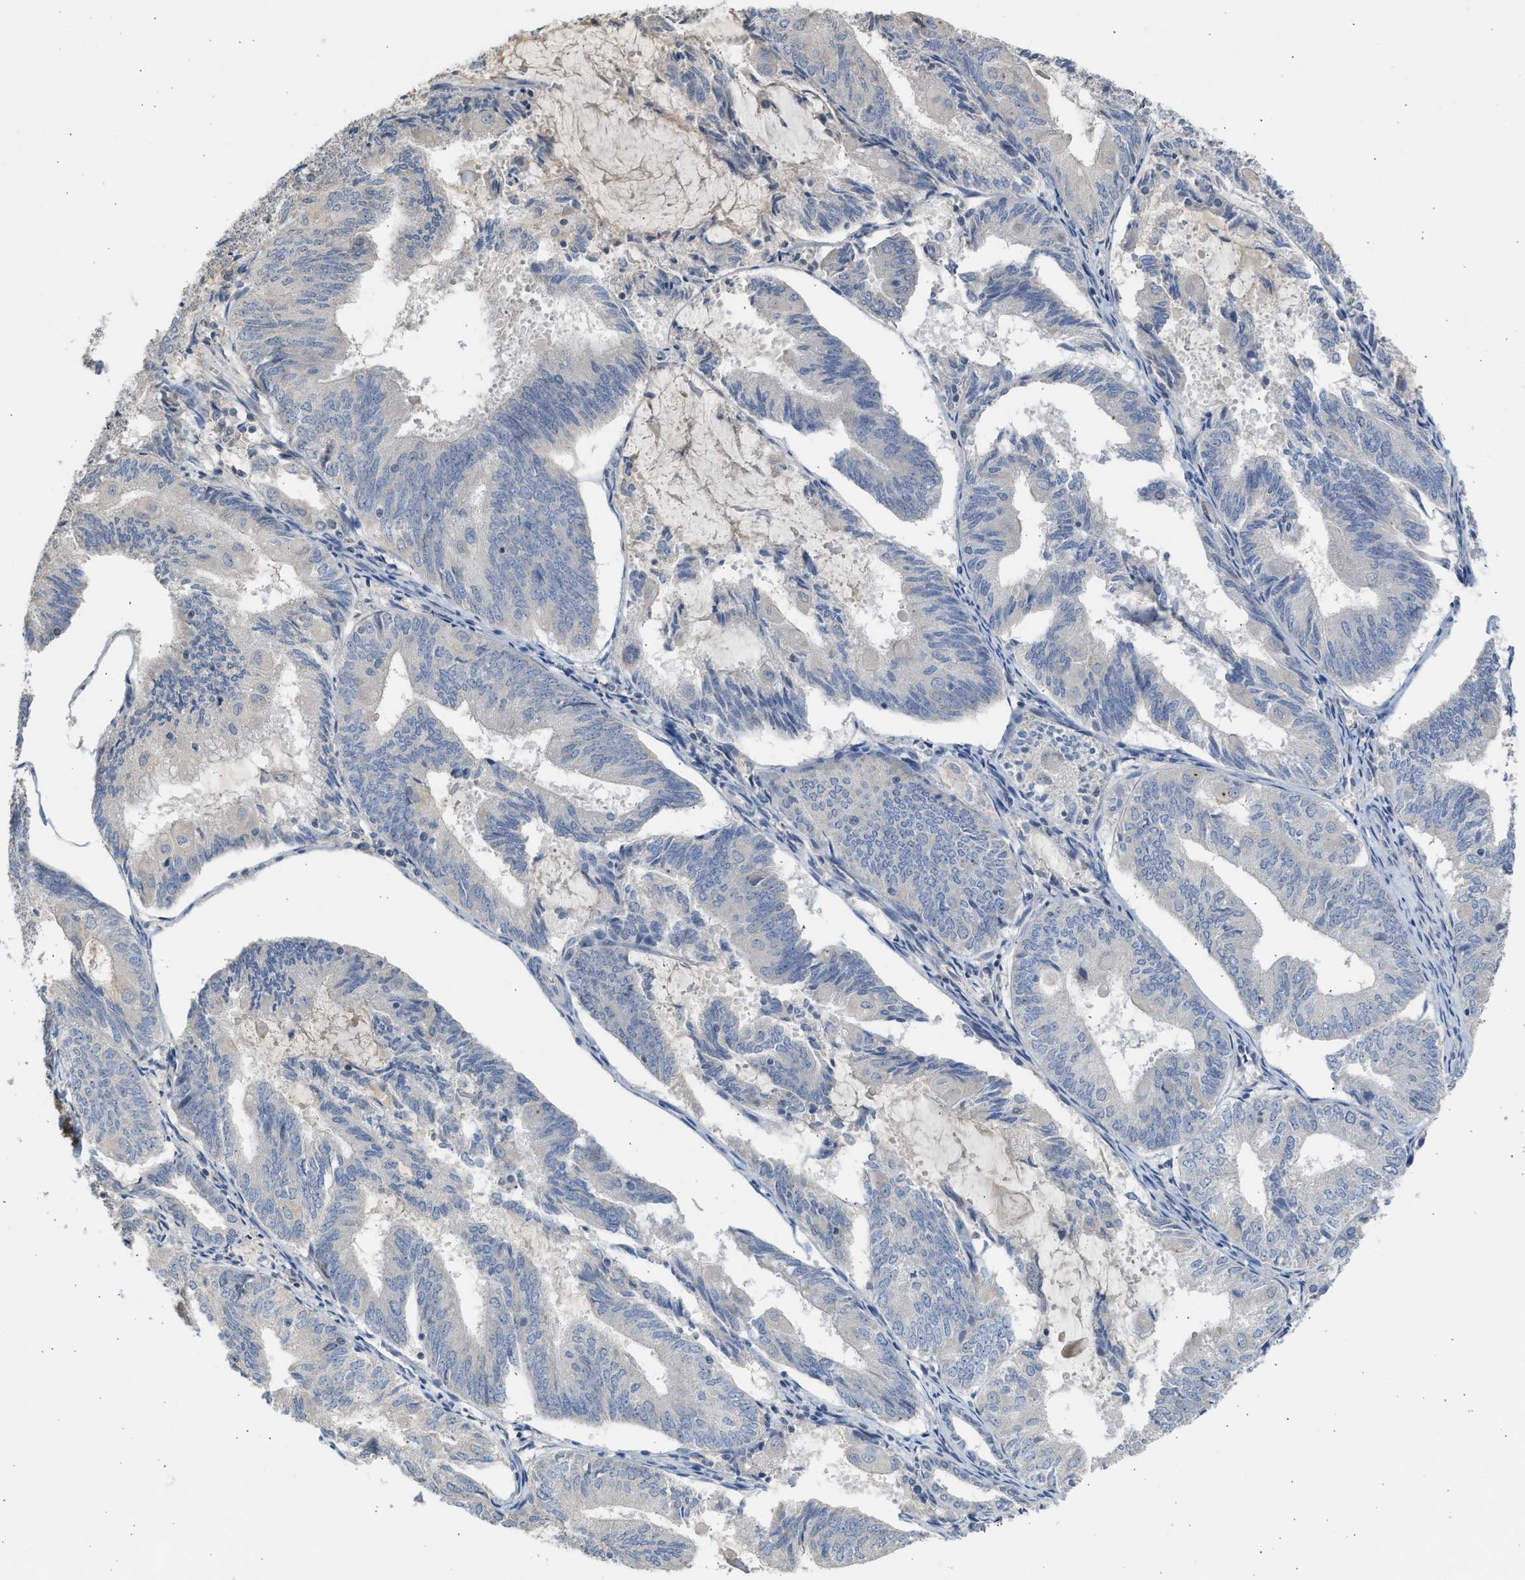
{"staining": {"intensity": "negative", "quantity": "none", "location": "none"}, "tissue": "endometrial cancer", "cell_type": "Tumor cells", "image_type": "cancer", "snomed": [{"axis": "morphology", "description": "Adenocarcinoma, NOS"}, {"axis": "topography", "description": "Endometrium"}], "caption": "High power microscopy photomicrograph of an IHC micrograph of adenocarcinoma (endometrial), revealing no significant positivity in tumor cells.", "gene": "SULT2A1", "patient": {"sex": "female", "age": 81}}